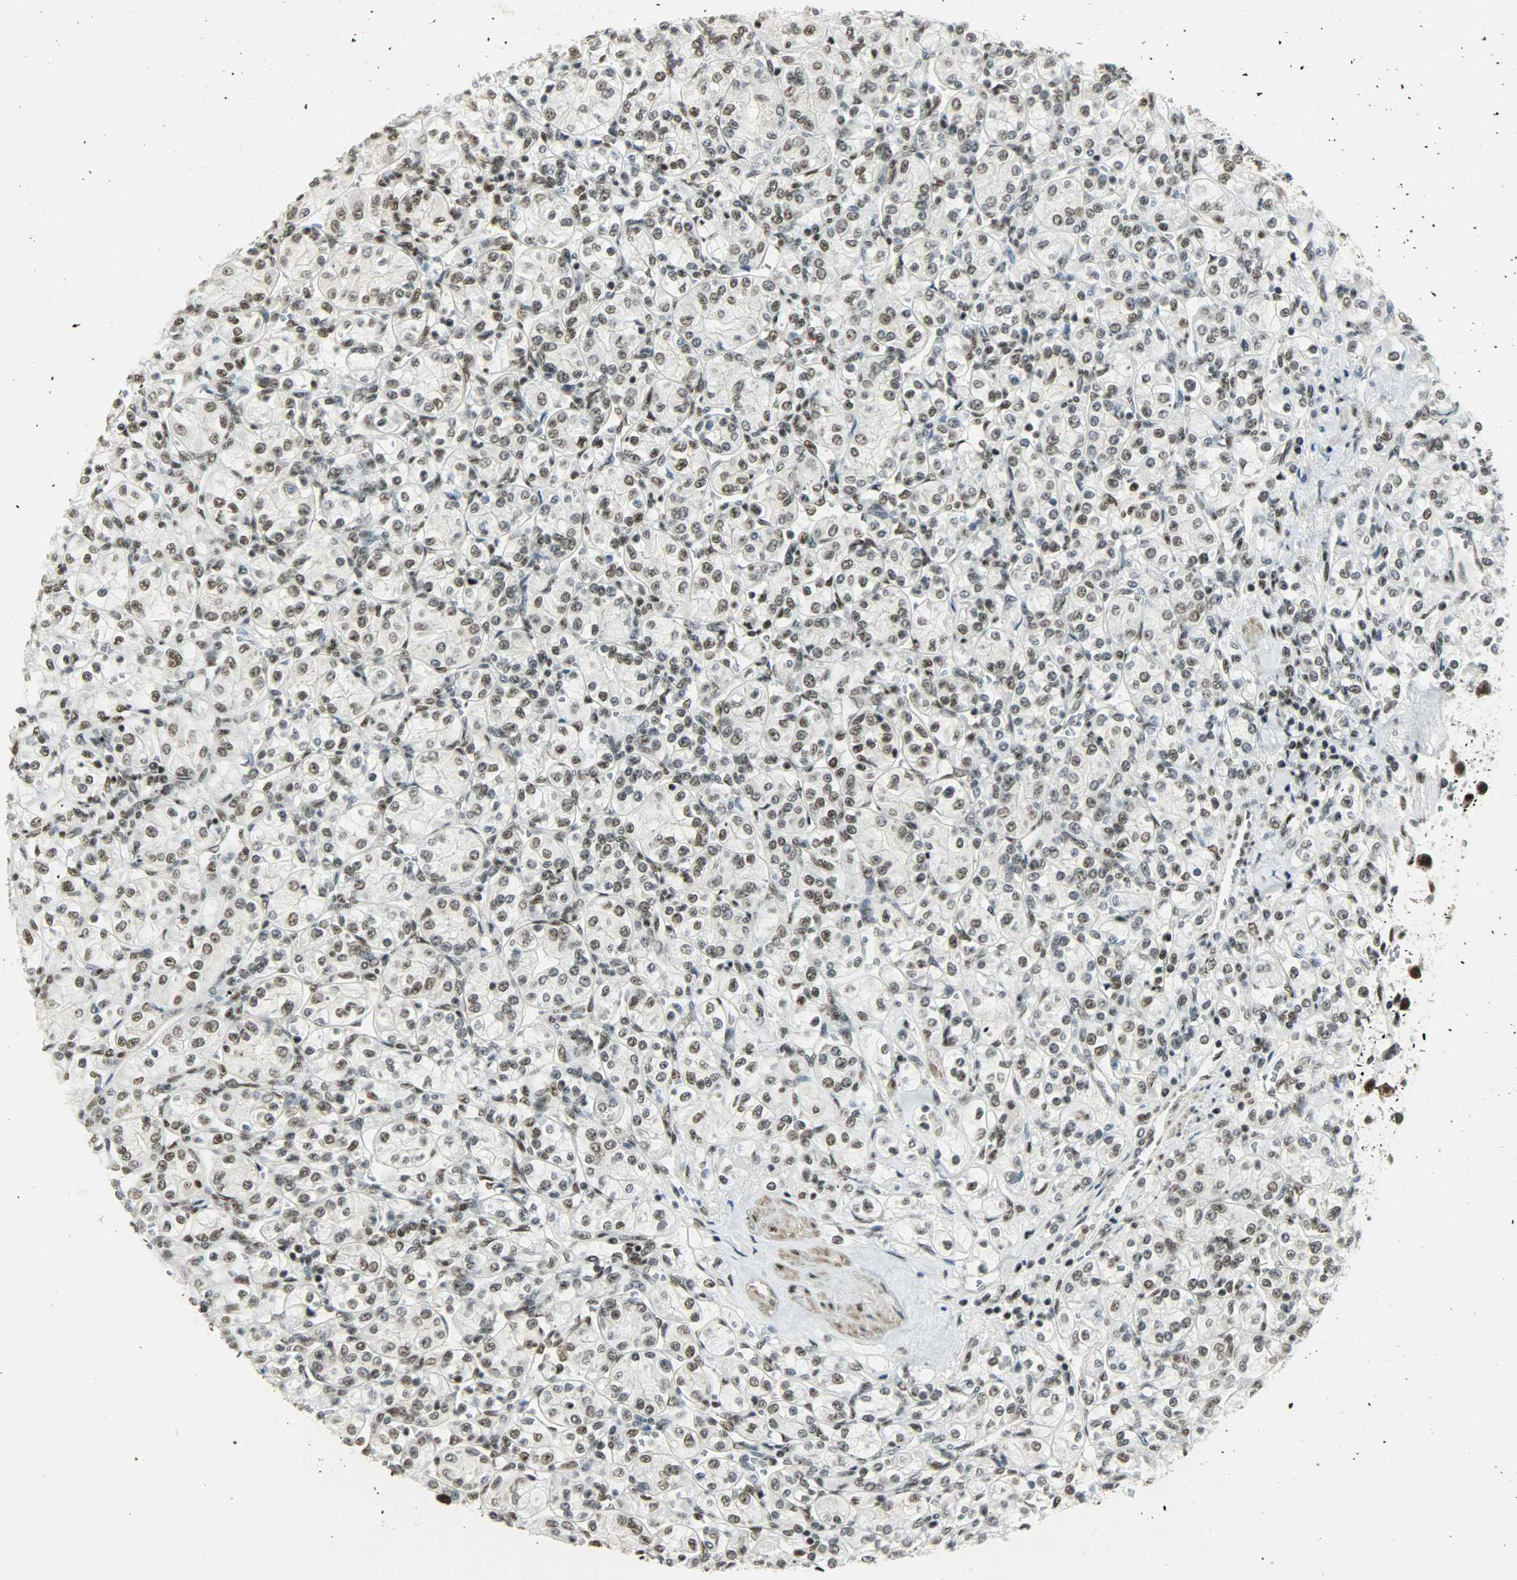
{"staining": {"intensity": "moderate", "quantity": ">75%", "location": "nuclear"}, "tissue": "renal cancer", "cell_type": "Tumor cells", "image_type": "cancer", "snomed": [{"axis": "morphology", "description": "Adenocarcinoma, NOS"}, {"axis": "topography", "description": "Kidney"}], "caption": "DAB immunohistochemical staining of human renal cancer (adenocarcinoma) exhibits moderate nuclear protein staining in approximately >75% of tumor cells.", "gene": "SUGP1", "patient": {"sex": "male", "age": 77}}